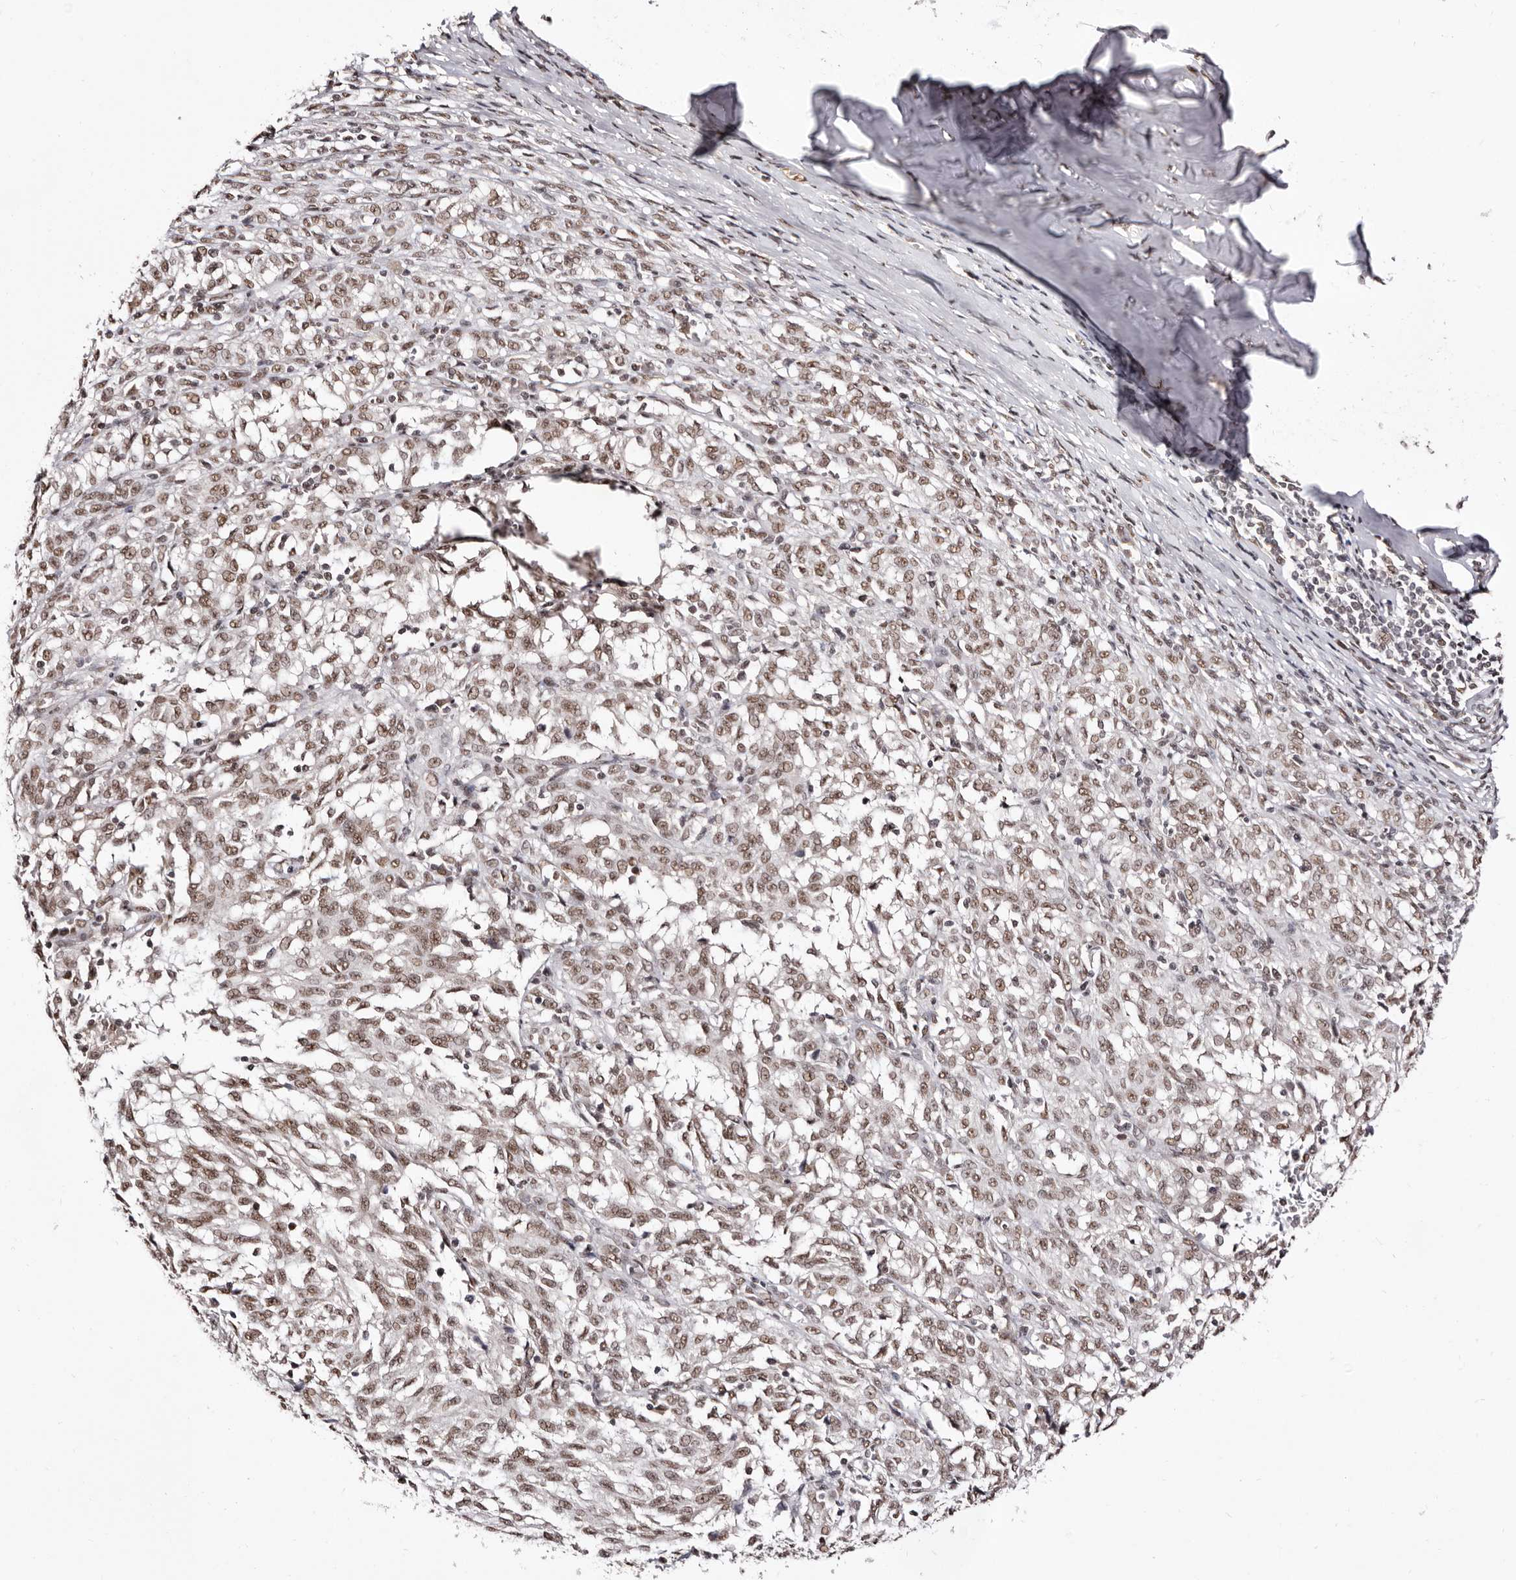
{"staining": {"intensity": "moderate", "quantity": ">75%", "location": "nuclear"}, "tissue": "melanoma", "cell_type": "Tumor cells", "image_type": "cancer", "snomed": [{"axis": "morphology", "description": "Malignant melanoma, NOS"}, {"axis": "topography", "description": "Skin"}], "caption": "This is a photomicrograph of IHC staining of malignant melanoma, which shows moderate expression in the nuclear of tumor cells.", "gene": "ANAPC11", "patient": {"sex": "female", "age": 72}}